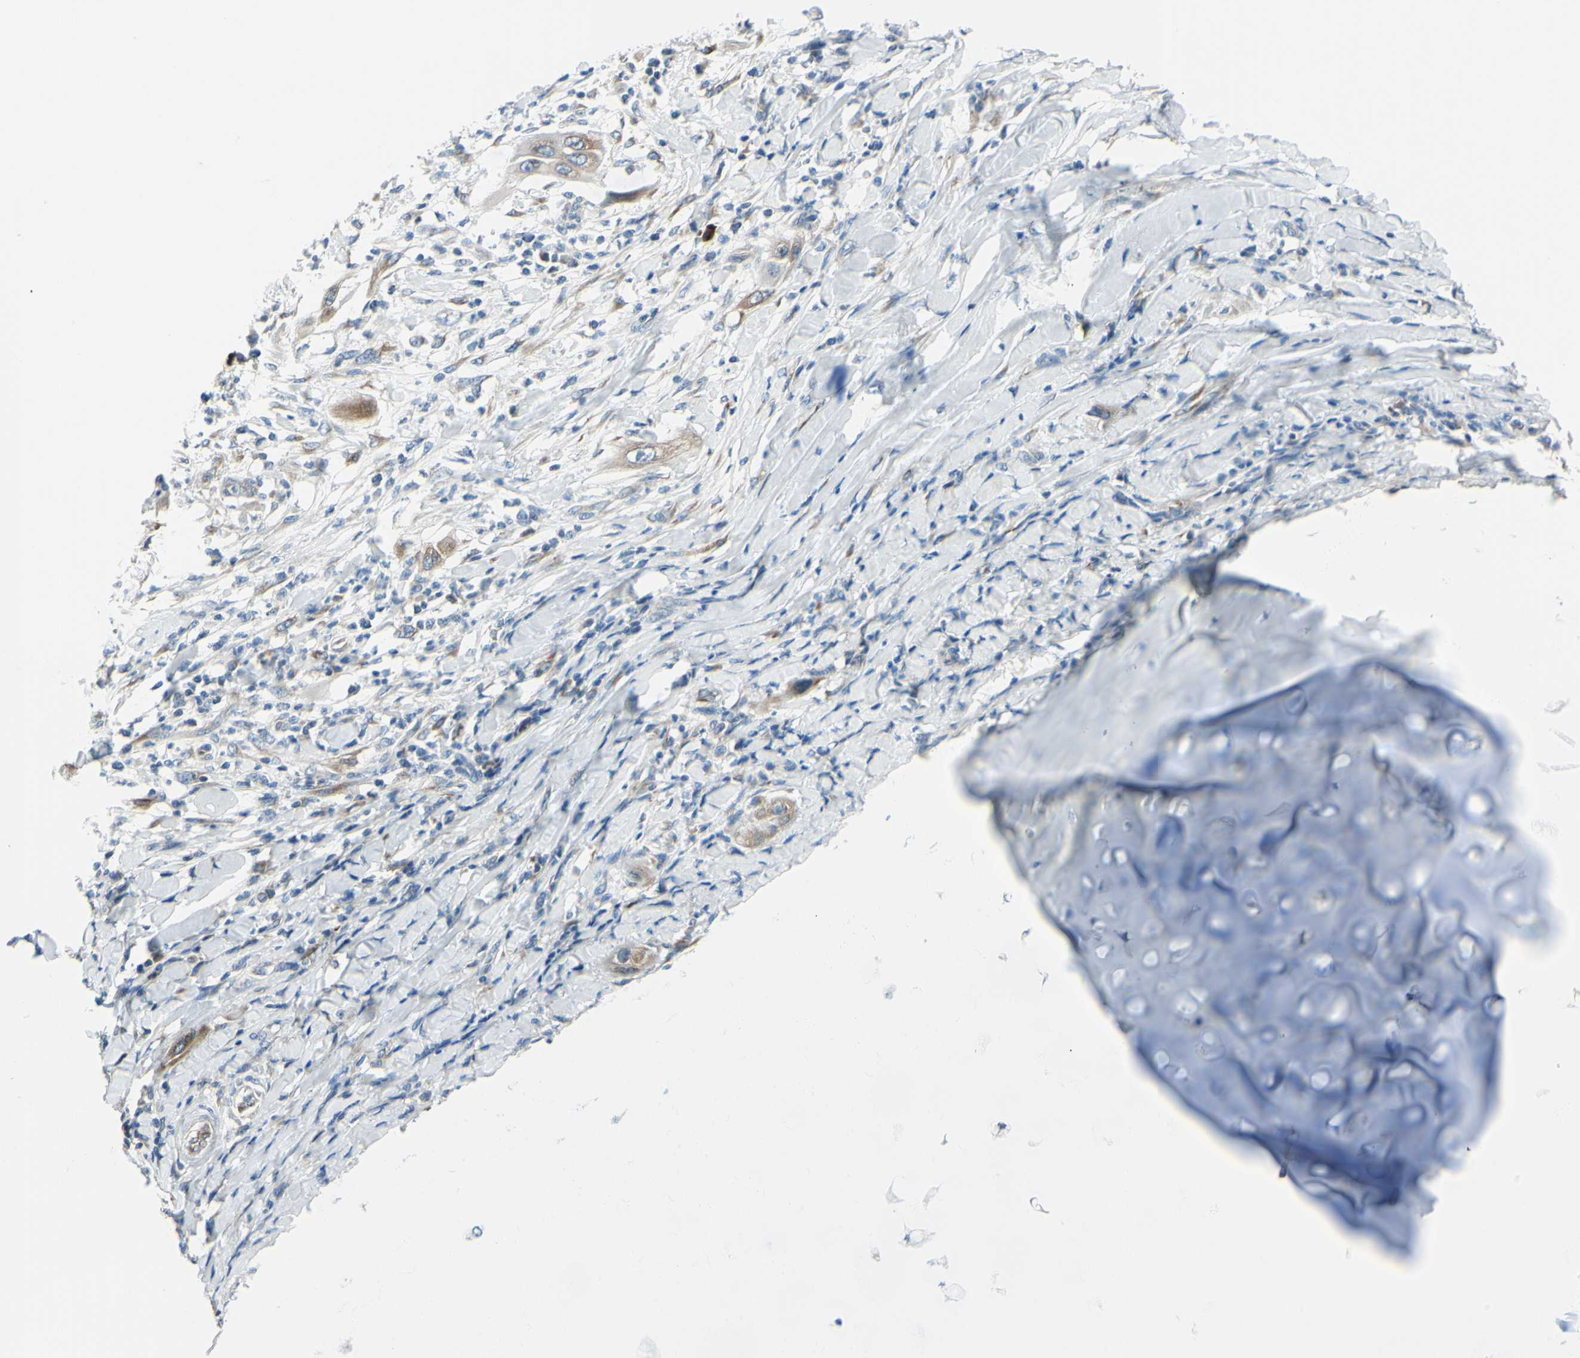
{"staining": {"intensity": "weak", "quantity": ">75%", "location": "cytoplasmic/membranous"}, "tissue": "lung cancer", "cell_type": "Tumor cells", "image_type": "cancer", "snomed": [{"axis": "morphology", "description": "Squamous cell carcinoma, NOS"}, {"axis": "topography", "description": "Lung"}], "caption": "Lung cancer (squamous cell carcinoma) stained with a brown dye shows weak cytoplasmic/membranous positive staining in about >75% of tumor cells.", "gene": "SELENOS", "patient": {"sex": "female", "age": 47}}